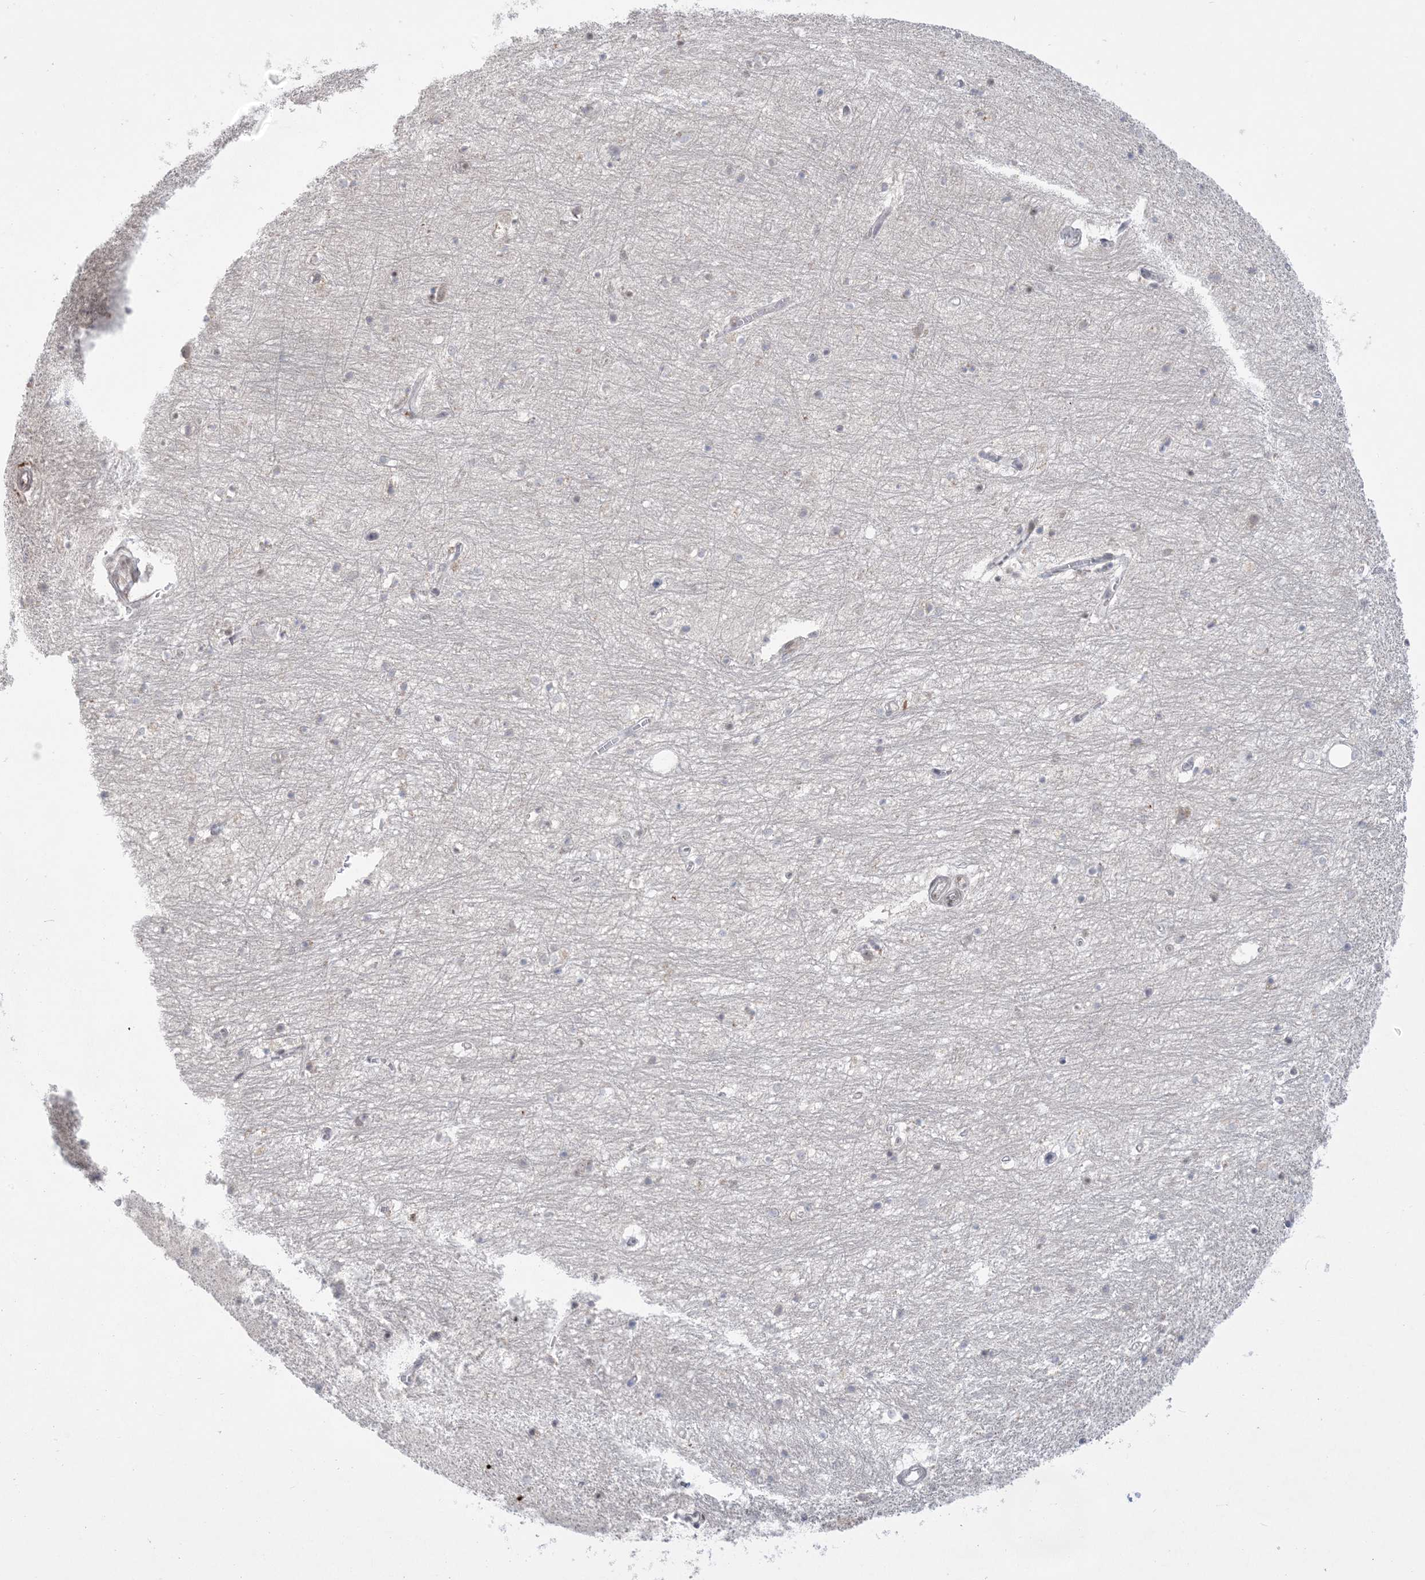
{"staining": {"intensity": "negative", "quantity": "none", "location": "none"}, "tissue": "hippocampus", "cell_type": "Glial cells", "image_type": "normal", "snomed": [{"axis": "morphology", "description": "Normal tissue, NOS"}, {"axis": "topography", "description": "Hippocampus"}], "caption": "Immunohistochemistry (IHC) of benign hippocampus displays no expression in glial cells. Brightfield microscopy of immunohistochemistry (IHC) stained with DAB (3,3'-diaminobenzidine) (brown) and hematoxylin (blue), captured at high magnification.", "gene": "TRMT10C", "patient": {"sex": "female", "age": 64}}